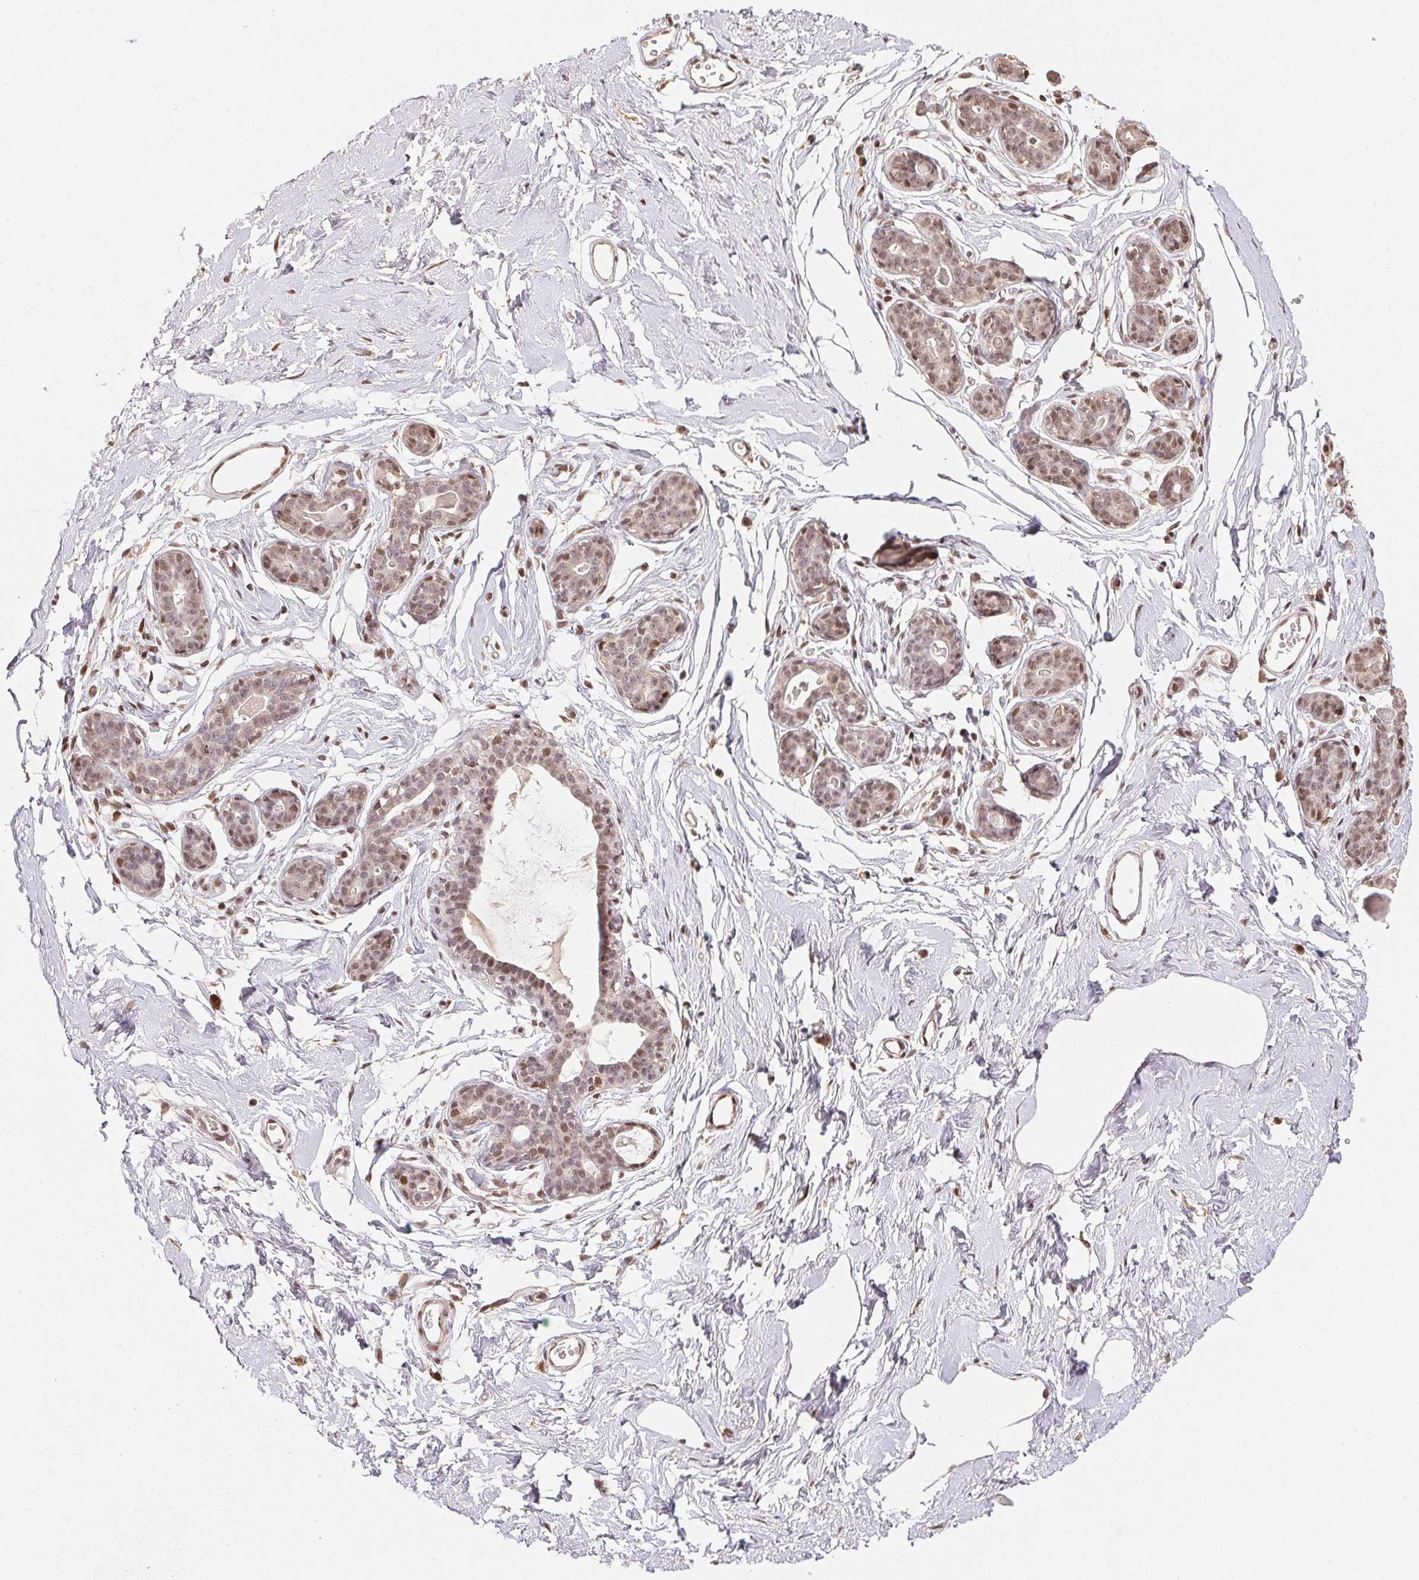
{"staining": {"intensity": "negative", "quantity": "none", "location": "none"}, "tissue": "breast", "cell_type": "Adipocytes", "image_type": "normal", "snomed": [{"axis": "morphology", "description": "Normal tissue, NOS"}, {"axis": "topography", "description": "Breast"}], "caption": "This is a micrograph of immunohistochemistry staining of normal breast, which shows no staining in adipocytes.", "gene": "MAPKAPK2", "patient": {"sex": "female", "age": 45}}